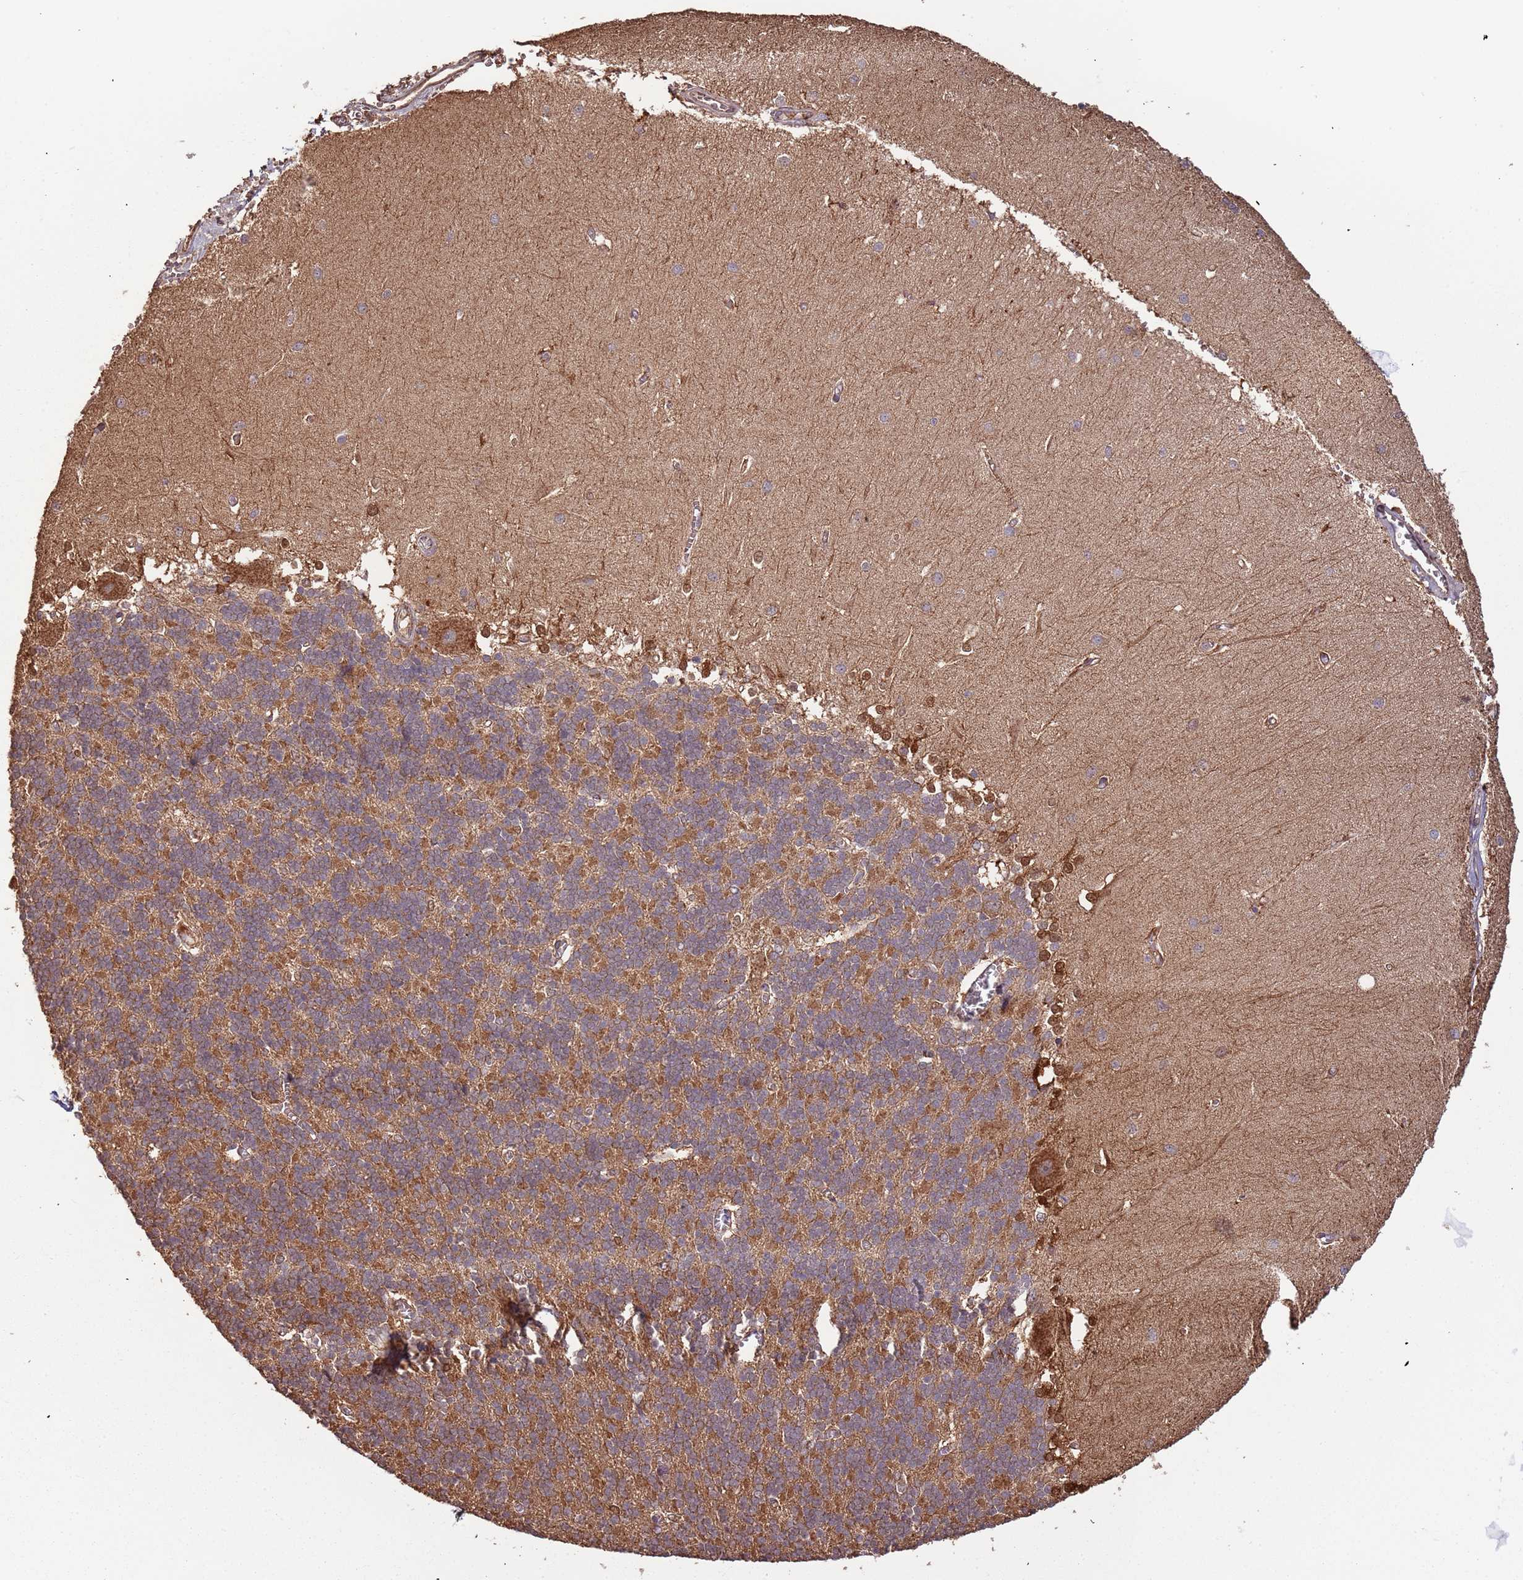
{"staining": {"intensity": "moderate", "quantity": ">75%", "location": "cytoplasmic/membranous"}, "tissue": "cerebellum", "cell_type": "Cells in granular layer", "image_type": "normal", "snomed": [{"axis": "morphology", "description": "Normal tissue, NOS"}, {"axis": "topography", "description": "Cerebellum"}], "caption": "Immunohistochemistry staining of benign cerebellum, which displays medium levels of moderate cytoplasmic/membranous staining in about >75% of cells in granular layer indicating moderate cytoplasmic/membranous protein positivity. The staining was performed using DAB (brown) for protein detection and nuclei were counterstained in hematoxylin (blue).", "gene": "IL17RD", "patient": {"sex": "male", "age": 37}}